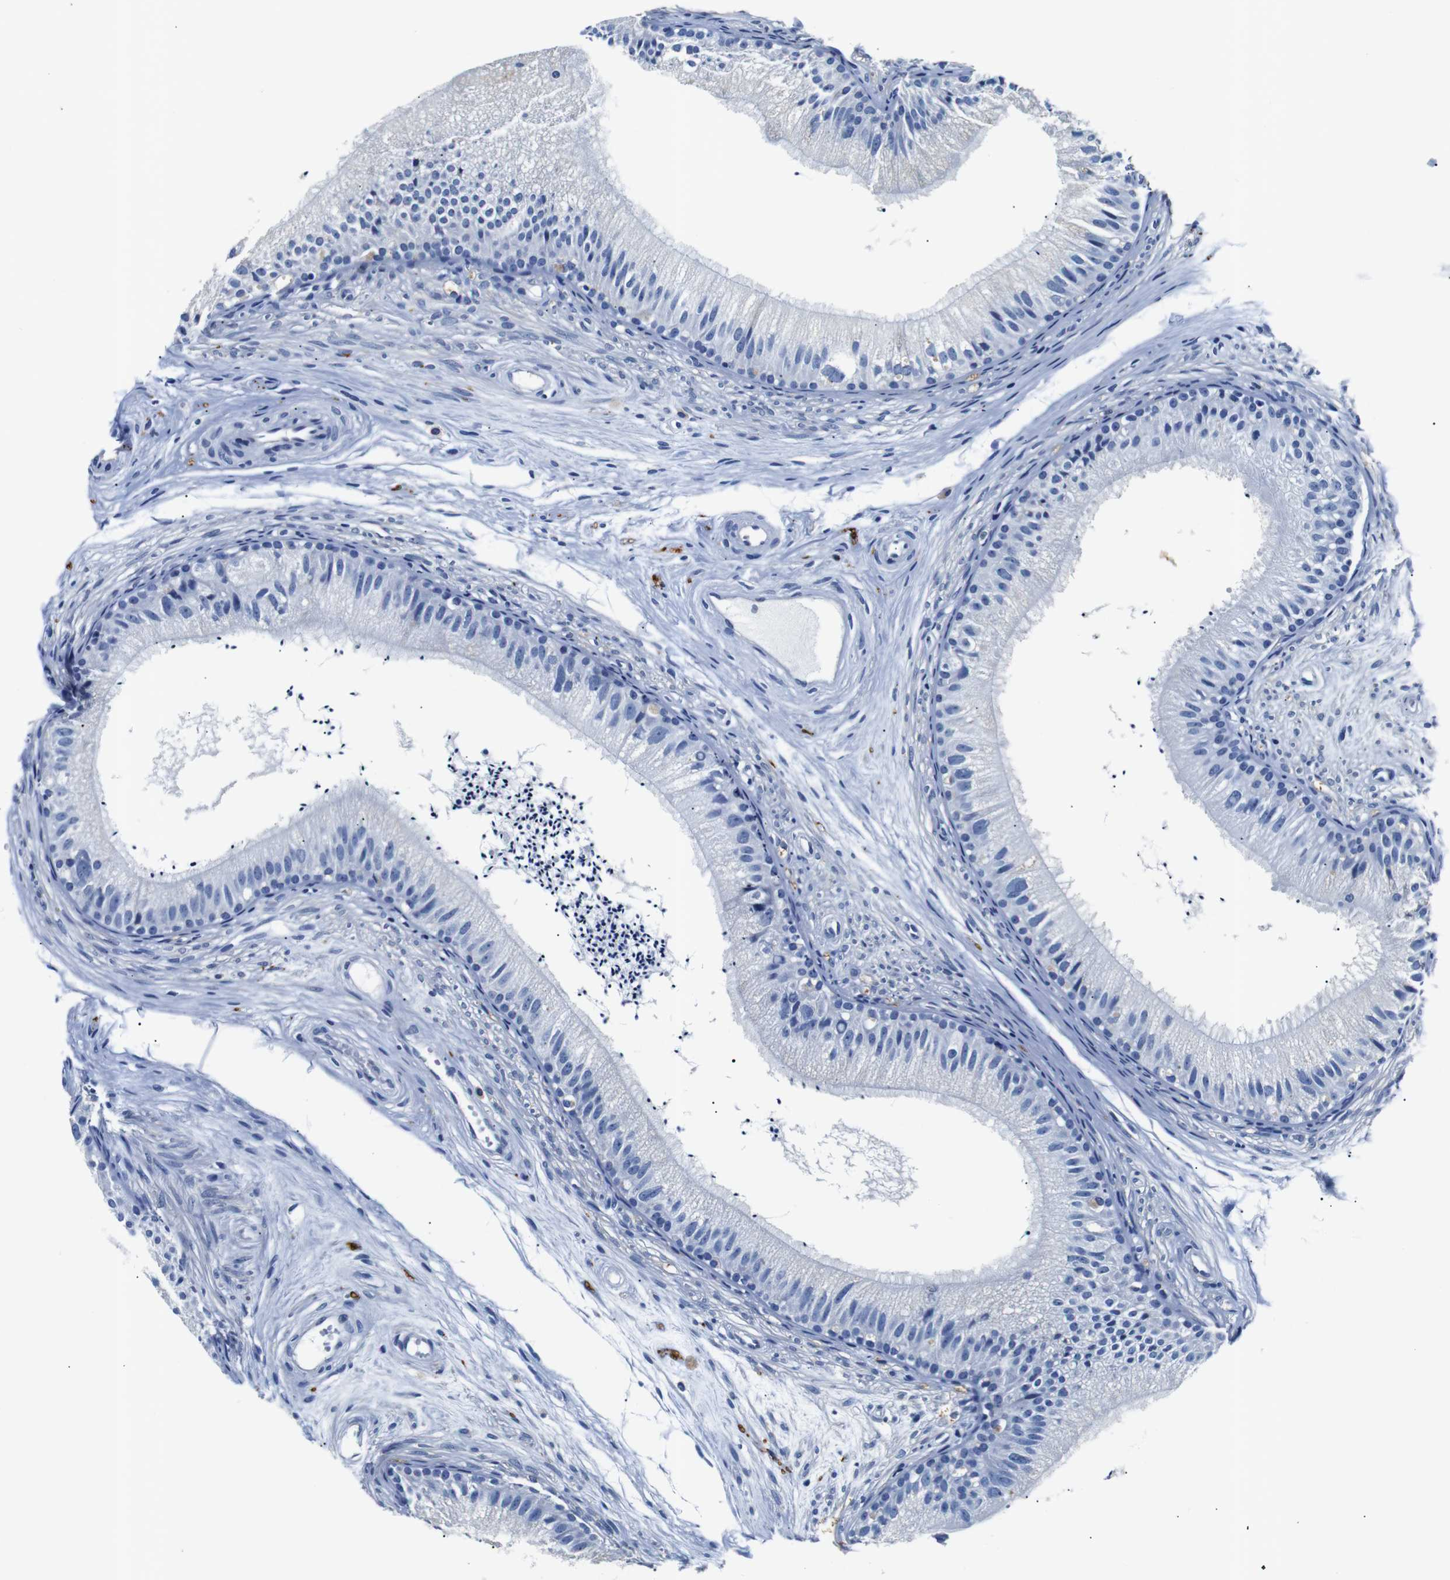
{"staining": {"intensity": "negative", "quantity": "none", "location": "none"}, "tissue": "epididymis", "cell_type": "Glandular cells", "image_type": "normal", "snomed": [{"axis": "morphology", "description": "Normal tissue, NOS"}, {"axis": "topography", "description": "Epididymis"}], "caption": "An immunohistochemistry micrograph of unremarkable epididymis is shown. There is no staining in glandular cells of epididymis.", "gene": "GAP43", "patient": {"sex": "male", "age": 56}}